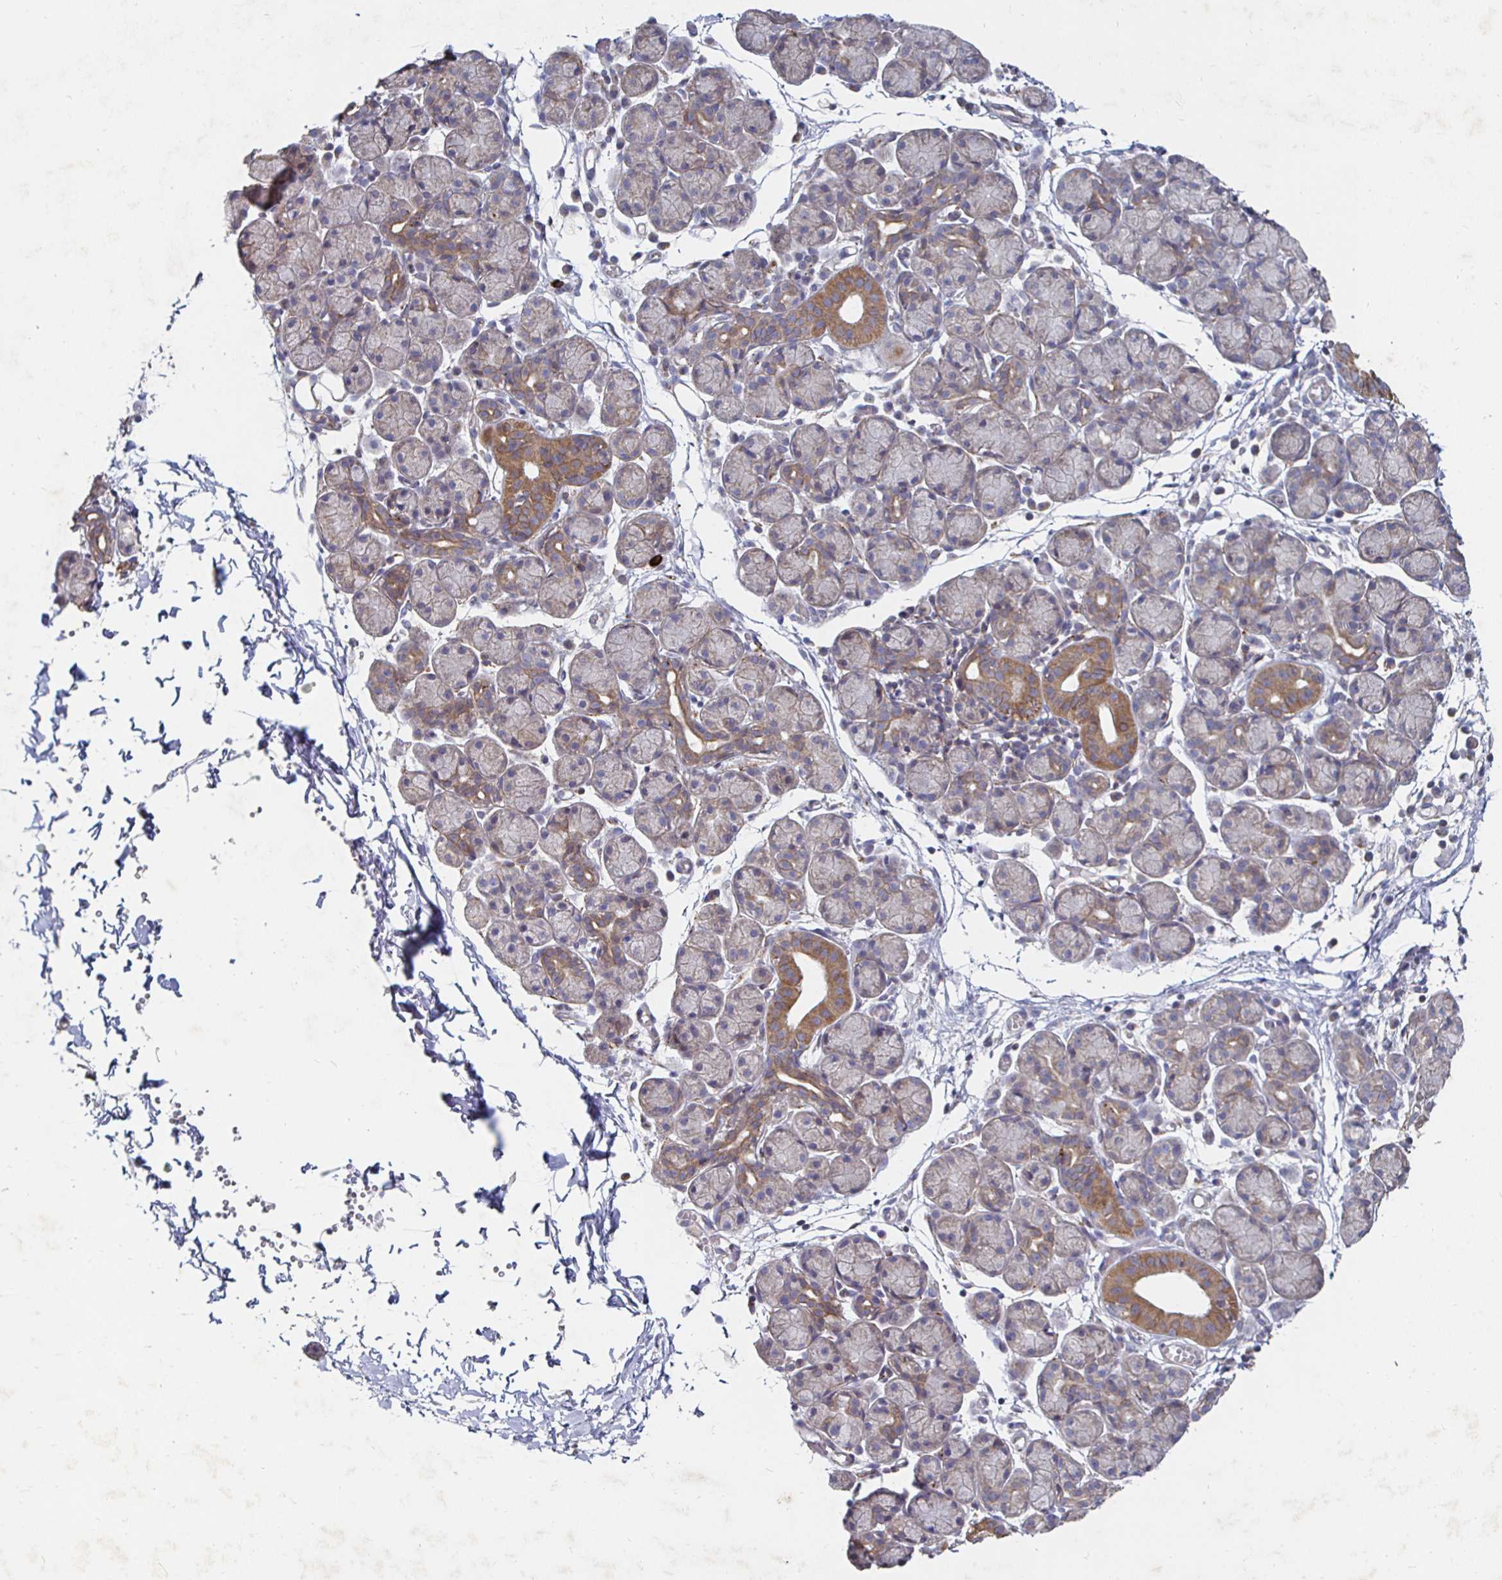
{"staining": {"intensity": "moderate", "quantity": "25%-75%", "location": "cytoplasmic/membranous"}, "tissue": "salivary gland", "cell_type": "Glandular cells", "image_type": "normal", "snomed": [{"axis": "morphology", "description": "Normal tissue, NOS"}, {"axis": "morphology", "description": "Inflammation, NOS"}, {"axis": "topography", "description": "Lymph node"}, {"axis": "topography", "description": "Salivary gland"}], "caption": "Moderate cytoplasmic/membranous positivity for a protein is seen in approximately 25%-75% of glandular cells of unremarkable salivary gland using immunohistochemistry.", "gene": "NRSN1", "patient": {"sex": "male", "age": 3}}